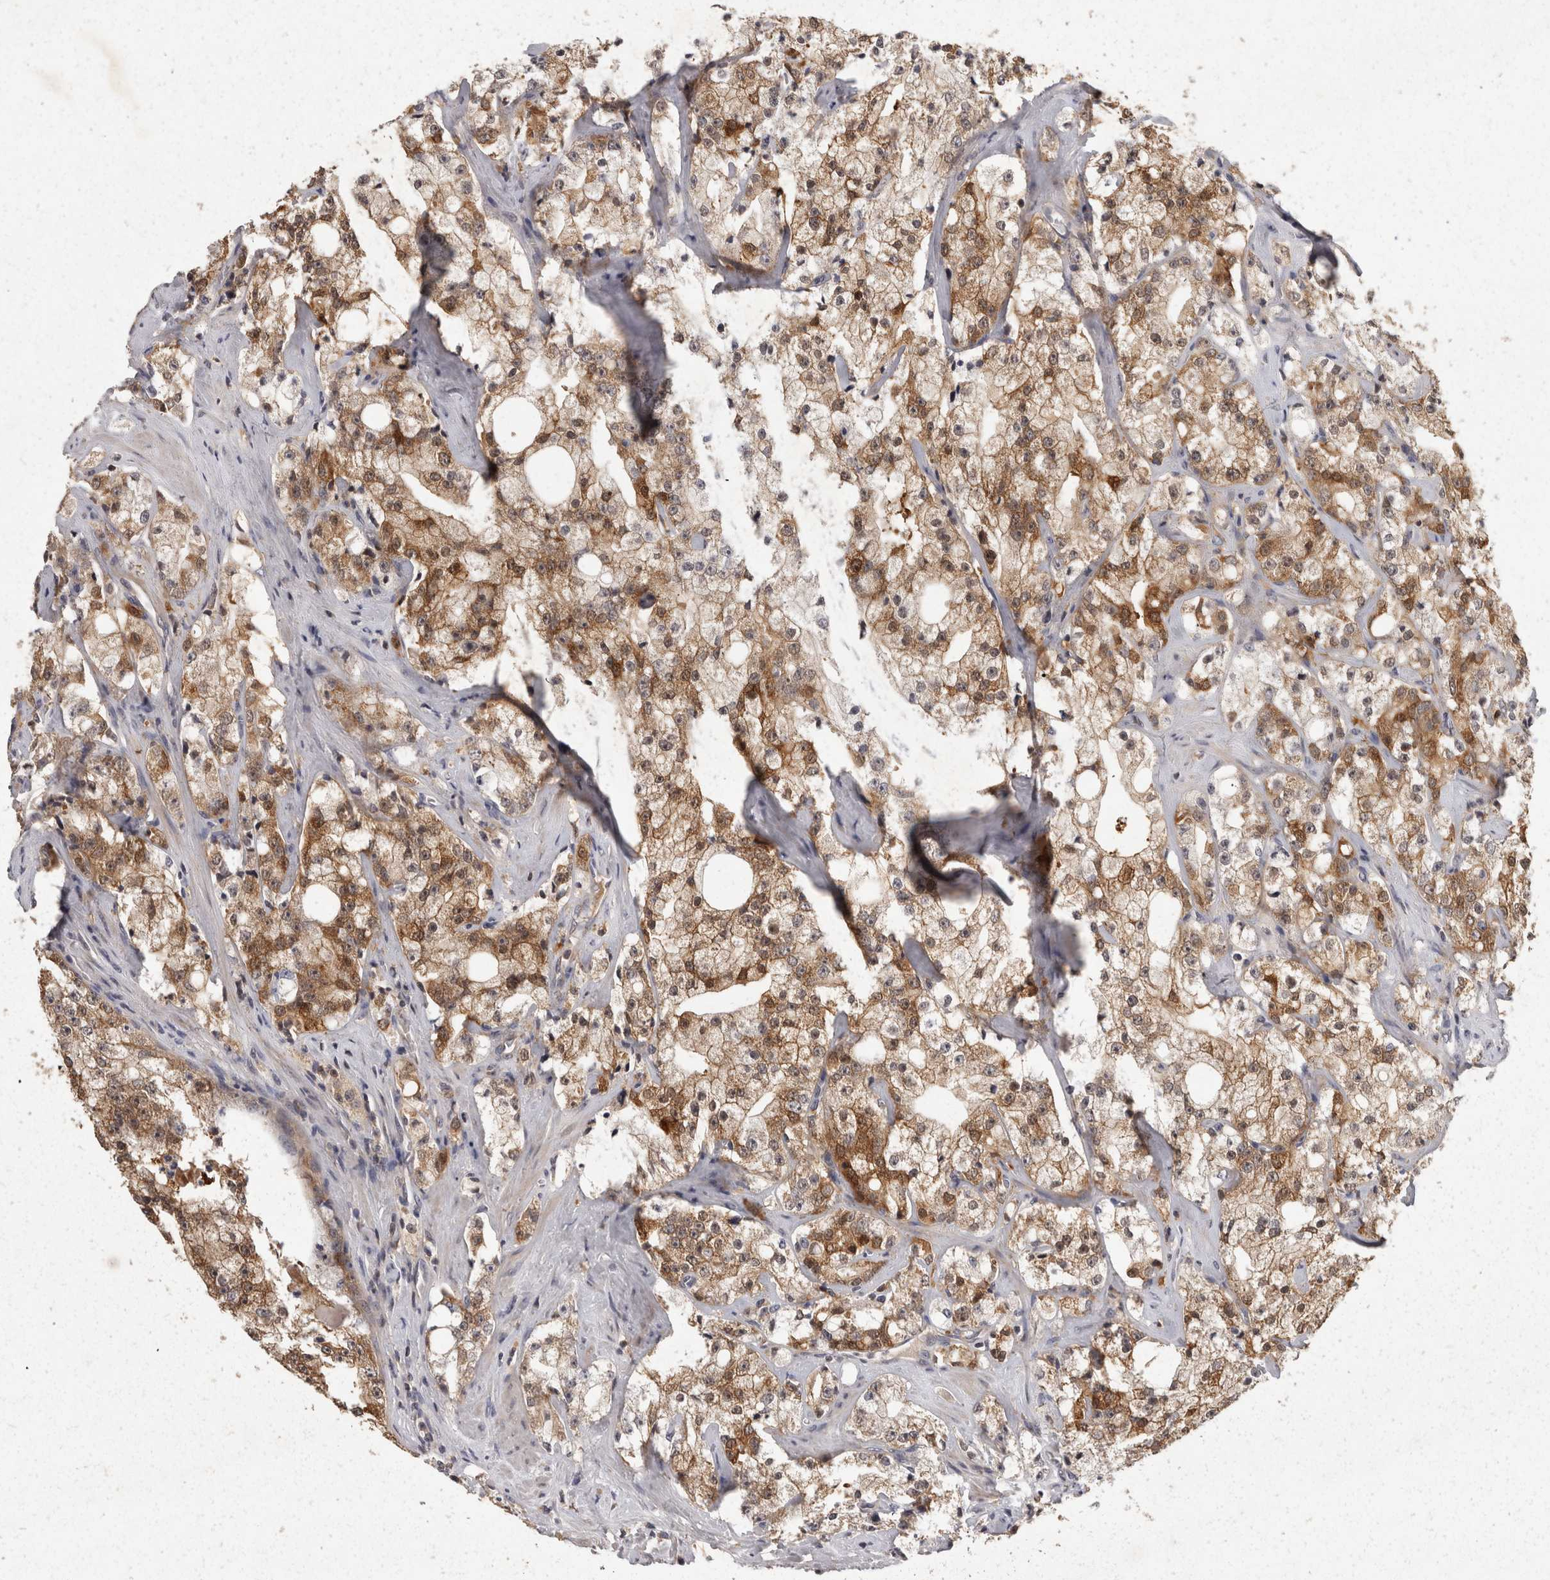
{"staining": {"intensity": "moderate", "quantity": ">75%", "location": "cytoplasmic/membranous"}, "tissue": "prostate cancer", "cell_type": "Tumor cells", "image_type": "cancer", "snomed": [{"axis": "morphology", "description": "Adenocarcinoma, High grade"}, {"axis": "topography", "description": "Prostate"}], "caption": "Protein expression analysis of prostate cancer (high-grade adenocarcinoma) demonstrates moderate cytoplasmic/membranous positivity in about >75% of tumor cells.", "gene": "ACAT2", "patient": {"sex": "male", "age": 64}}